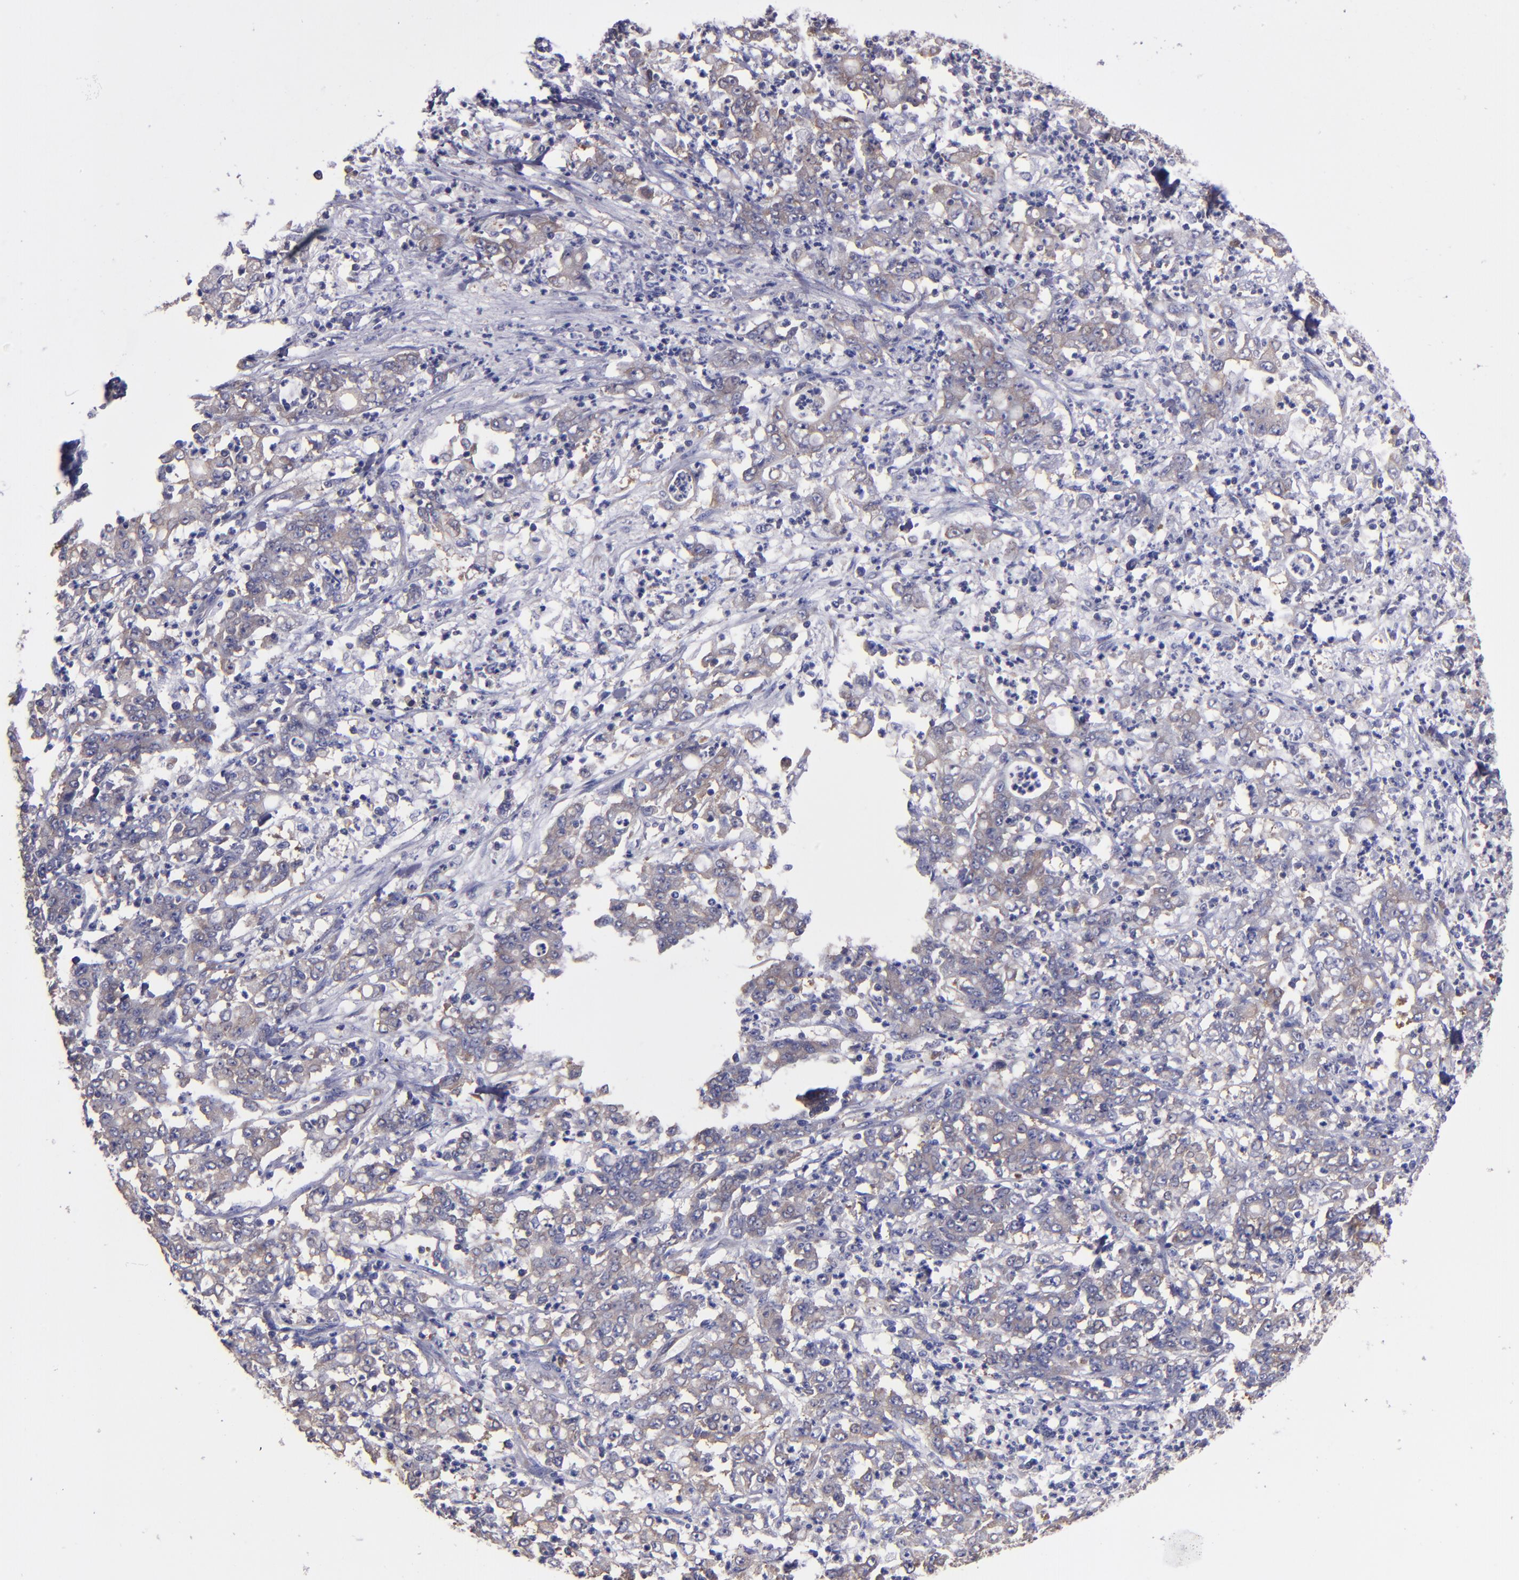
{"staining": {"intensity": "weak", "quantity": "25%-75%", "location": "cytoplasmic/membranous"}, "tissue": "stomach cancer", "cell_type": "Tumor cells", "image_type": "cancer", "snomed": [{"axis": "morphology", "description": "Adenocarcinoma, NOS"}, {"axis": "topography", "description": "Stomach, lower"}], "caption": "Protein expression analysis of stomach cancer (adenocarcinoma) exhibits weak cytoplasmic/membranous positivity in about 25%-75% of tumor cells.", "gene": "CARS1", "patient": {"sex": "female", "age": 71}}